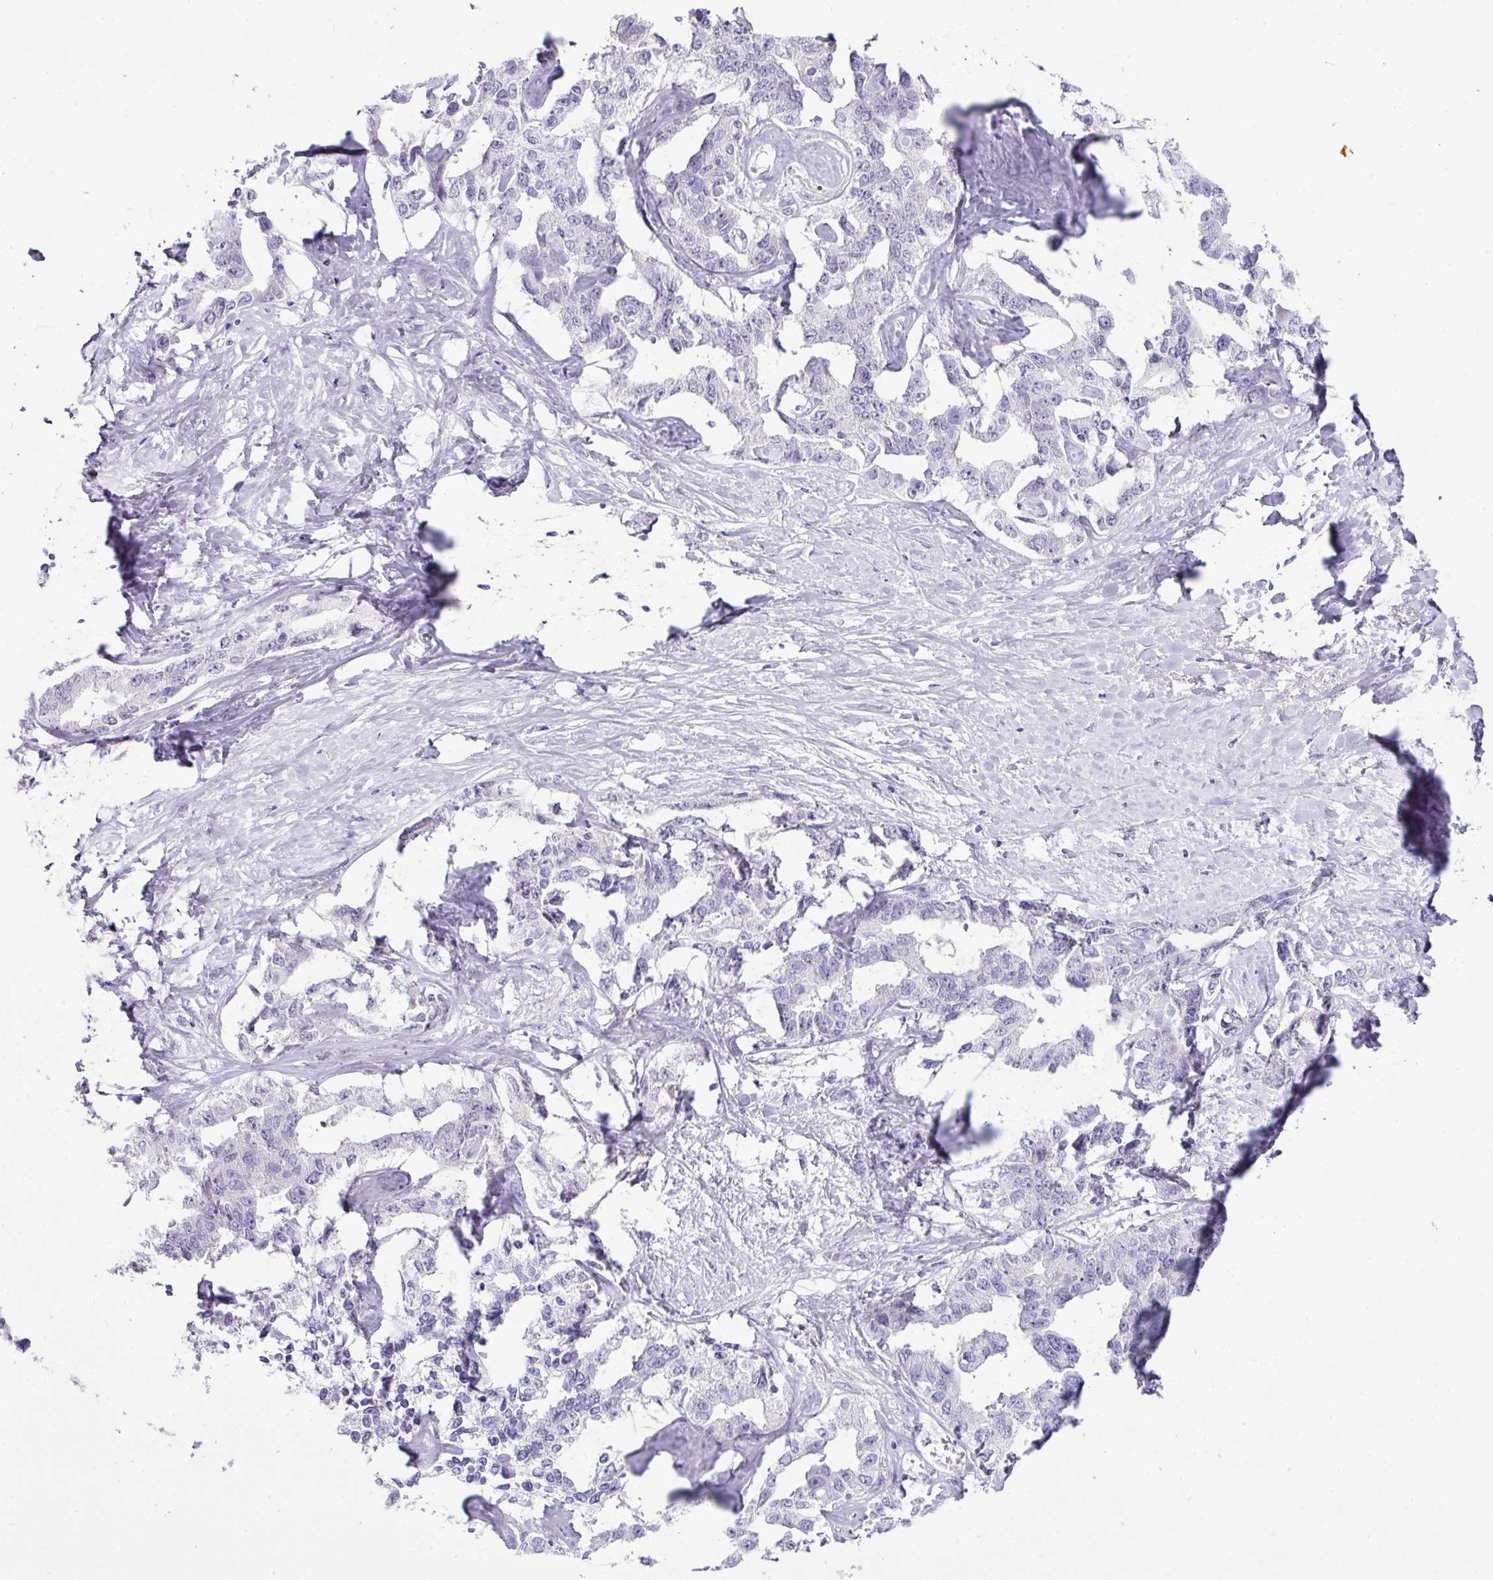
{"staining": {"intensity": "negative", "quantity": "none", "location": "none"}, "tissue": "liver cancer", "cell_type": "Tumor cells", "image_type": "cancer", "snomed": [{"axis": "morphology", "description": "Cholangiocarcinoma"}, {"axis": "topography", "description": "Liver"}], "caption": "Immunohistochemical staining of human liver cancer exhibits no significant positivity in tumor cells.", "gene": "BCL11A", "patient": {"sex": "male", "age": 59}}